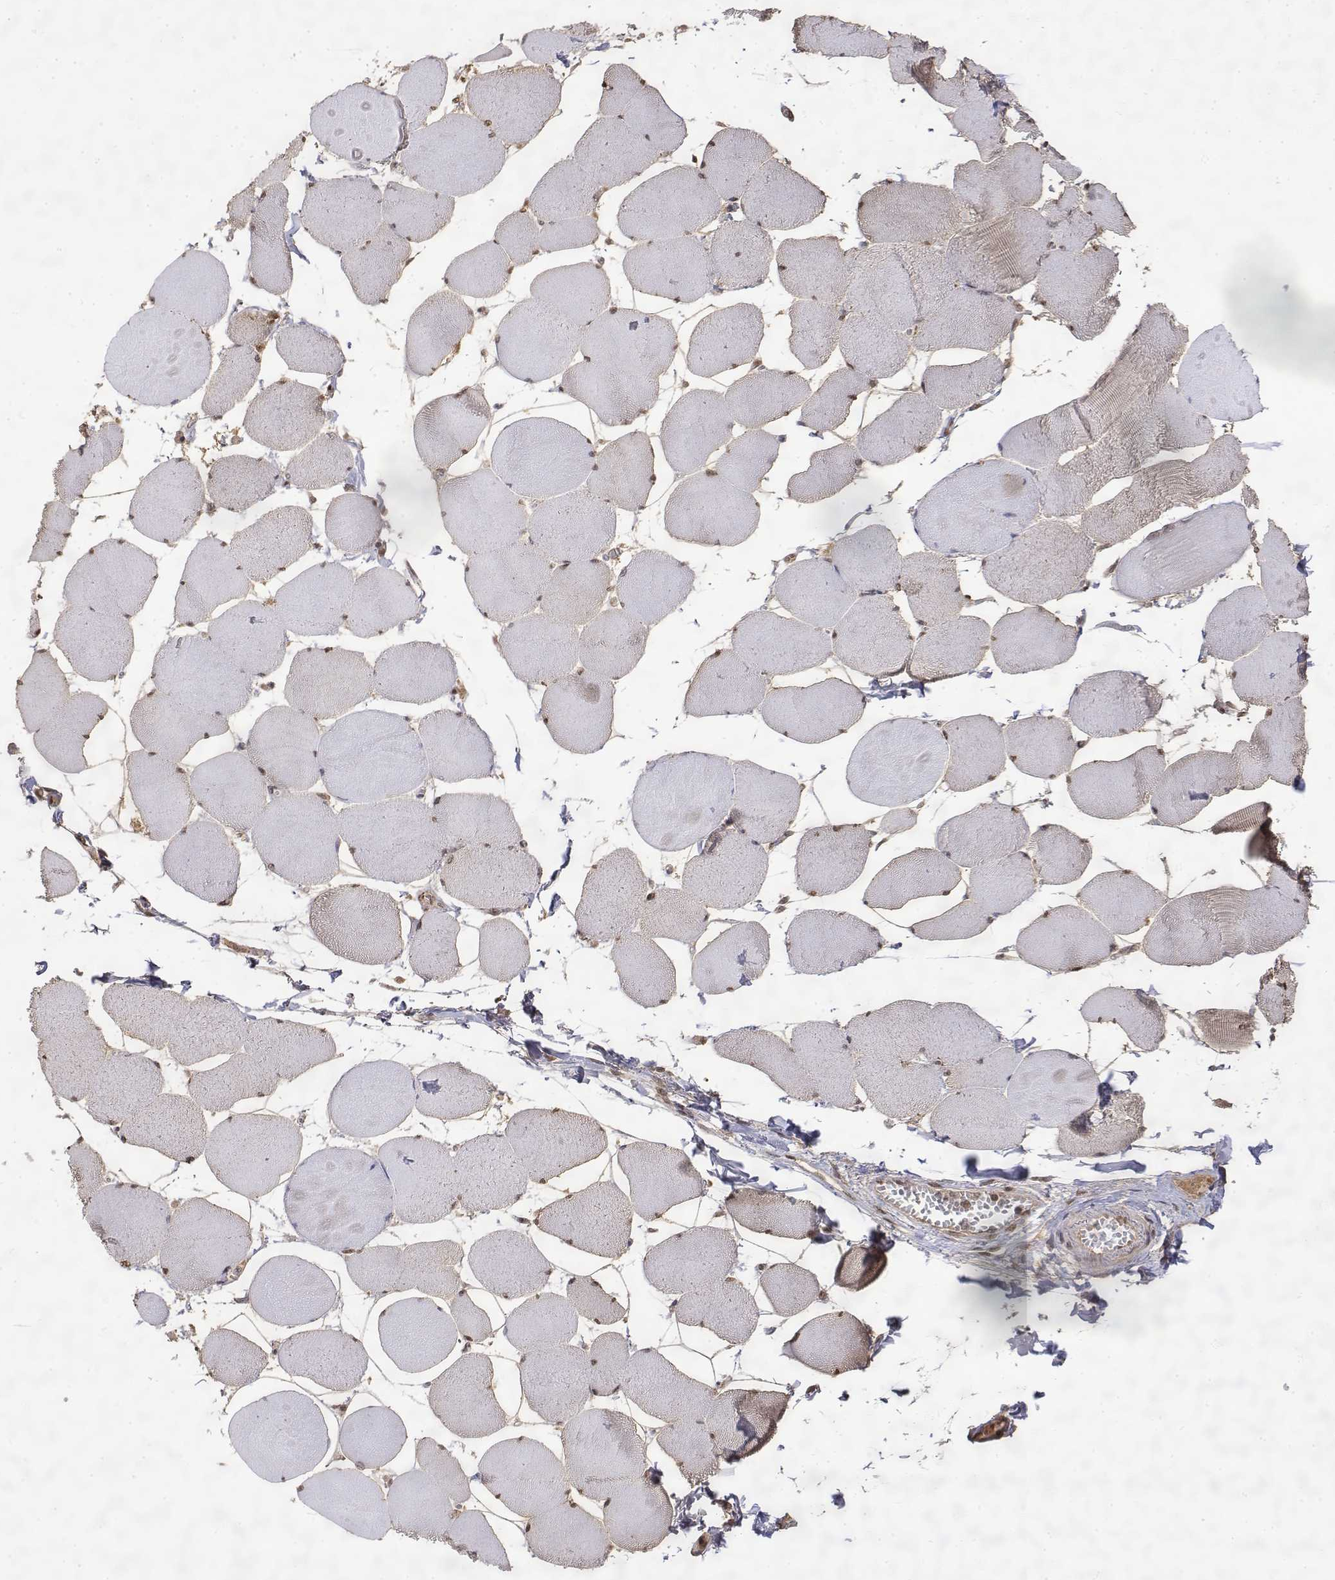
{"staining": {"intensity": "moderate", "quantity": "25%-75%", "location": "nuclear"}, "tissue": "skeletal muscle", "cell_type": "Myocytes", "image_type": "normal", "snomed": [{"axis": "morphology", "description": "Normal tissue, NOS"}, {"axis": "topography", "description": "Skeletal muscle"}], "caption": "DAB immunohistochemical staining of normal human skeletal muscle exhibits moderate nuclear protein staining in about 25%-75% of myocytes. The staining was performed using DAB to visualize the protein expression in brown, while the nuclei were stained in blue with hematoxylin (Magnification: 20x).", "gene": "TPI1", "patient": {"sex": "female", "age": 75}}